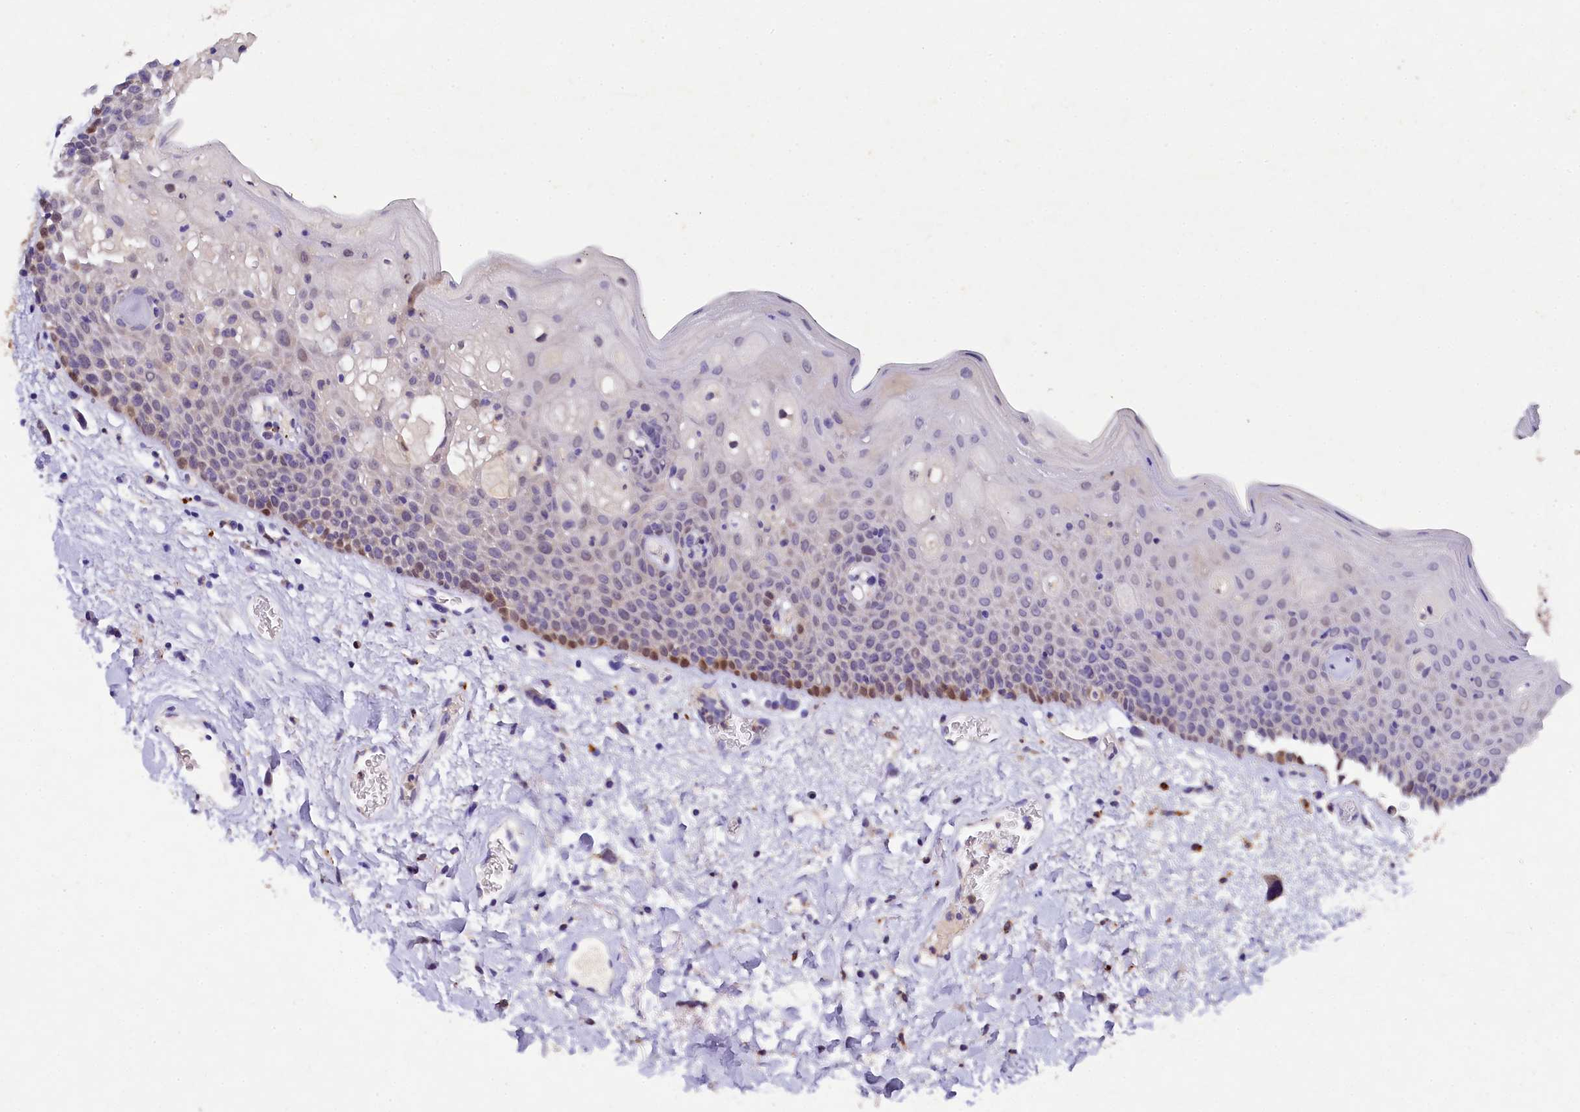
{"staining": {"intensity": "strong", "quantity": "25%-75%", "location": "nuclear"}, "tissue": "oral mucosa", "cell_type": "Squamous epithelial cells", "image_type": "normal", "snomed": [{"axis": "morphology", "description": "Normal tissue, NOS"}, {"axis": "topography", "description": "Oral tissue"}], "caption": "High-power microscopy captured an IHC histopathology image of unremarkable oral mucosa, revealing strong nuclear positivity in approximately 25%-75% of squamous epithelial cells.", "gene": "TGDS", "patient": {"sex": "male", "age": 74}}